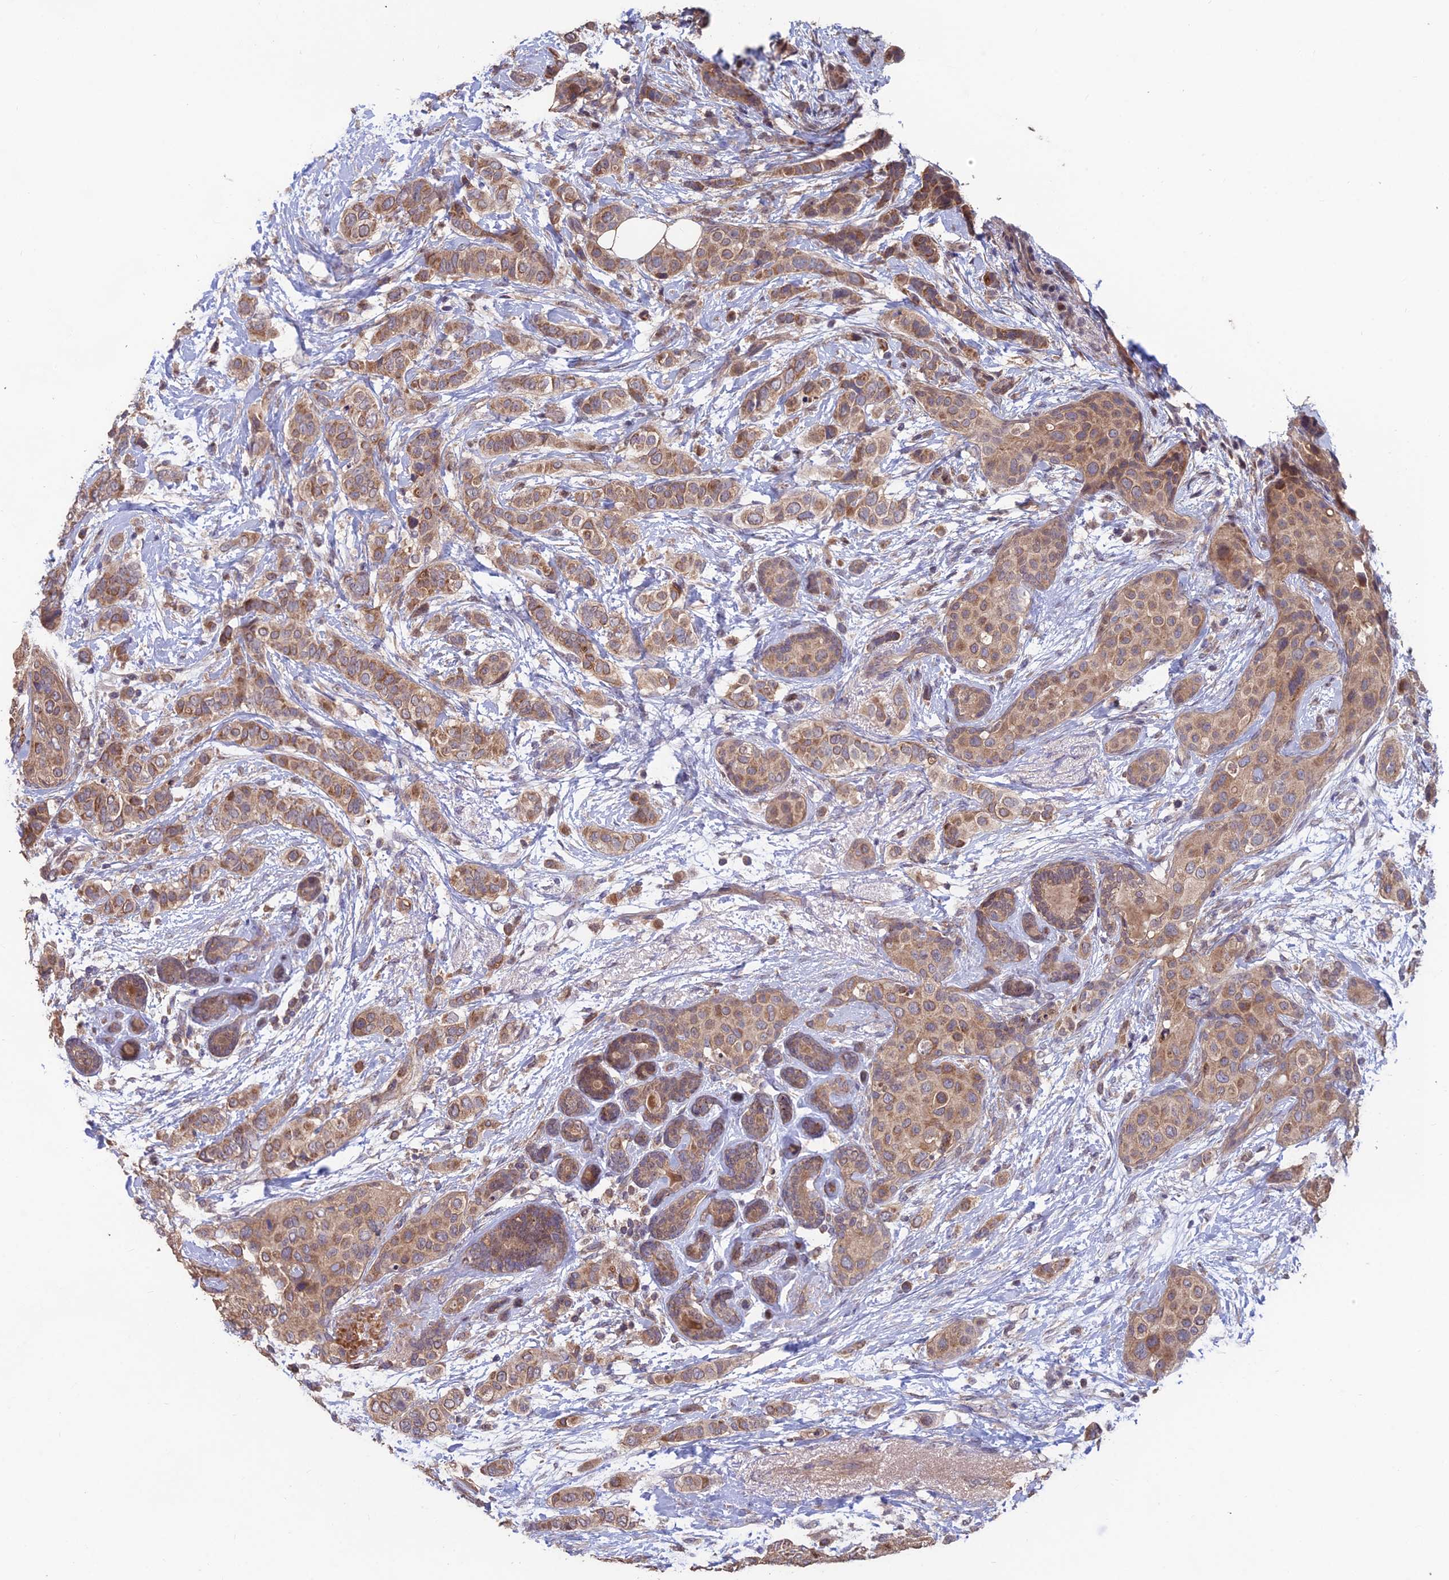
{"staining": {"intensity": "moderate", "quantity": ">75%", "location": "cytoplasmic/membranous"}, "tissue": "breast cancer", "cell_type": "Tumor cells", "image_type": "cancer", "snomed": [{"axis": "morphology", "description": "Lobular carcinoma"}, {"axis": "topography", "description": "Breast"}], "caption": "Lobular carcinoma (breast) was stained to show a protein in brown. There is medium levels of moderate cytoplasmic/membranous expression in about >75% of tumor cells. Immunohistochemistry stains the protein of interest in brown and the nuclei are stained blue.", "gene": "SHISA5", "patient": {"sex": "female", "age": 51}}